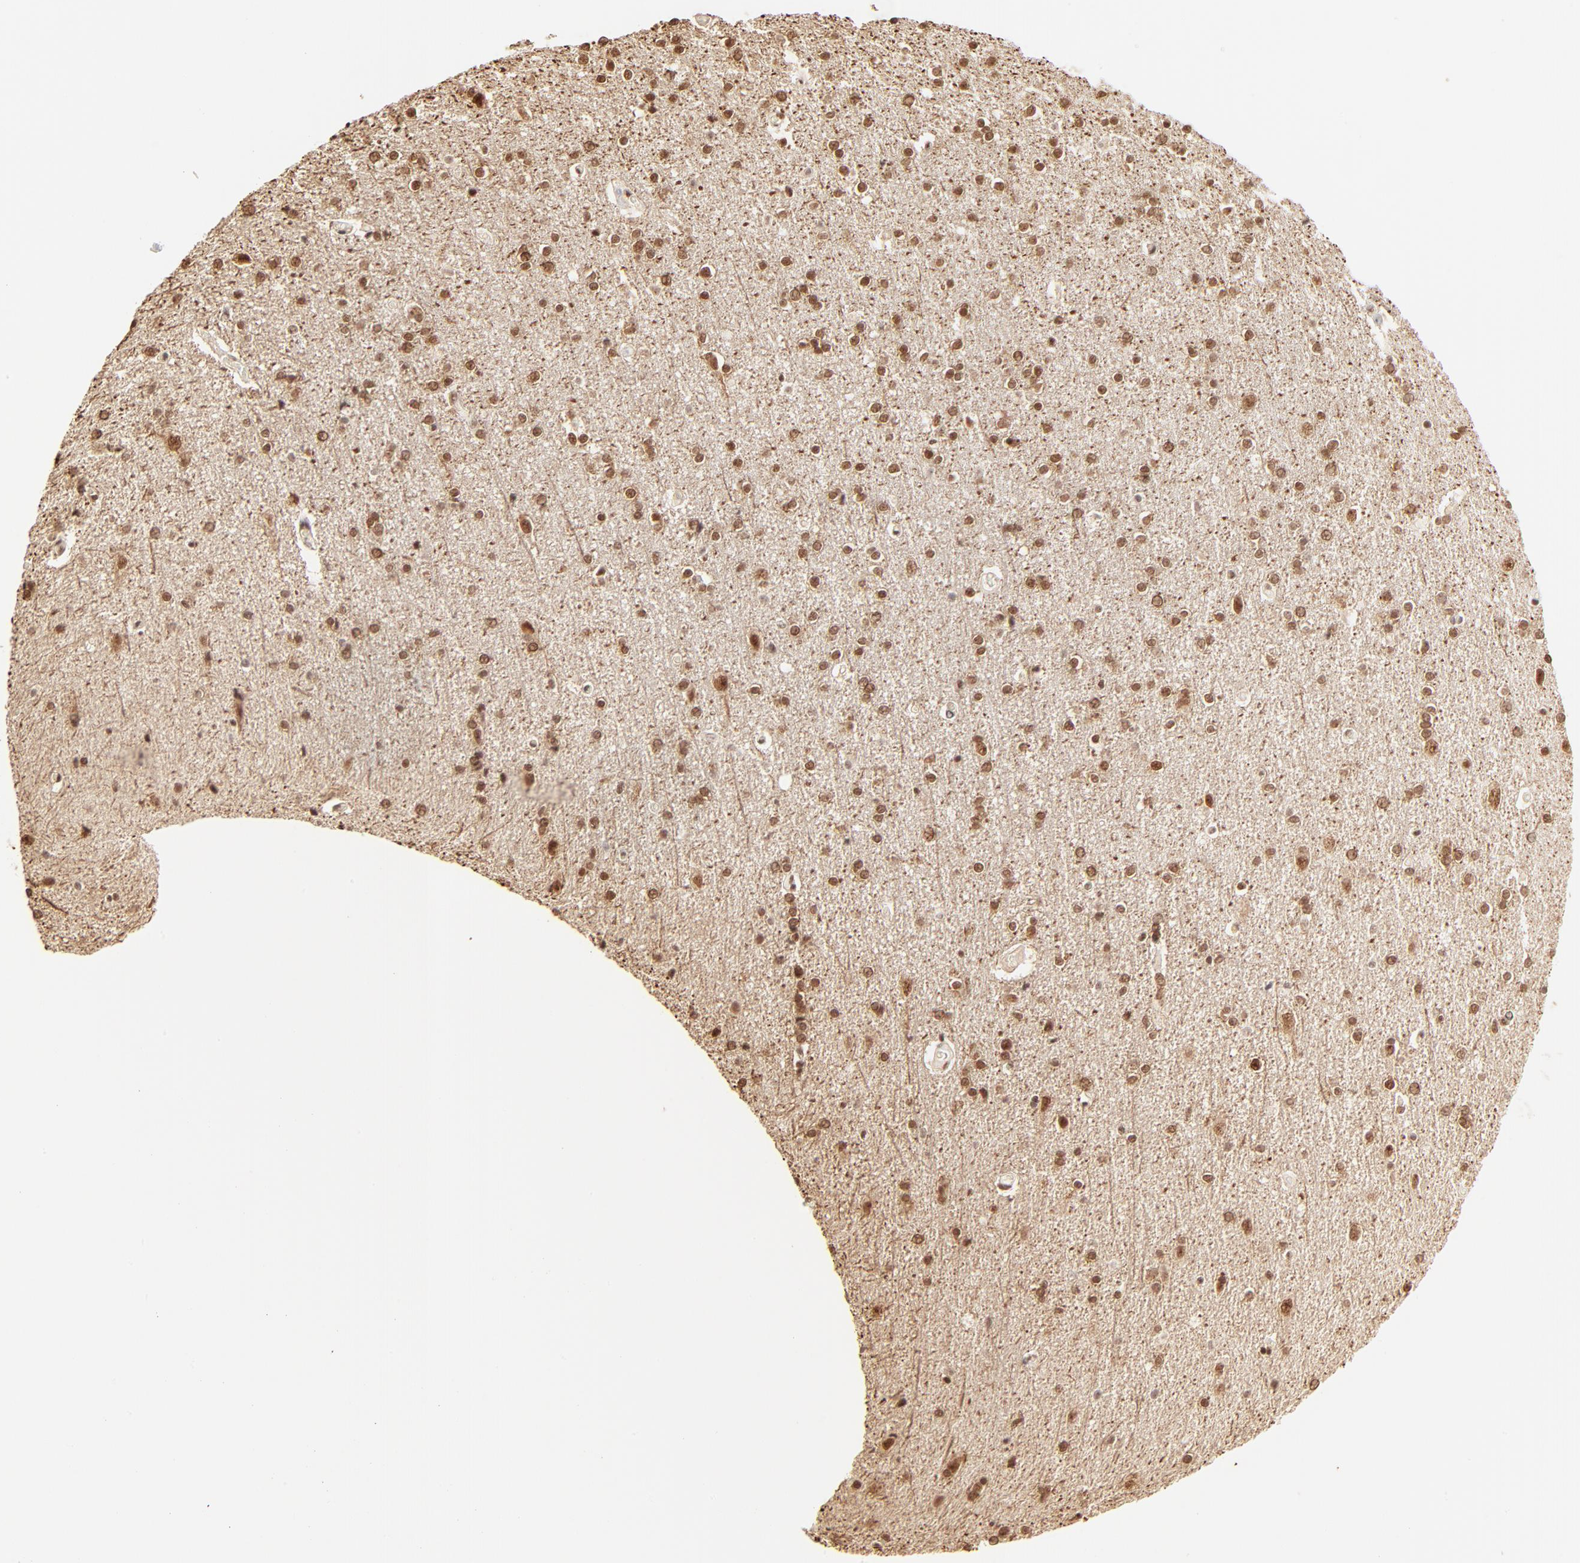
{"staining": {"intensity": "moderate", "quantity": "25%-75%", "location": "nuclear"}, "tissue": "caudate", "cell_type": "Glial cells", "image_type": "normal", "snomed": [{"axis": "morphology", "description": "Normal tissue, NOS"}, {"axis": "topography", "description": "Lateral ventricle wall"}], "caption": "Human caudate stained for a protein (brown) reveals moderate nuclear positive expression in about 25%-75% of glial cells.", "gene": "FAM50A", "patient": {"sex": "female", "age": 54}}